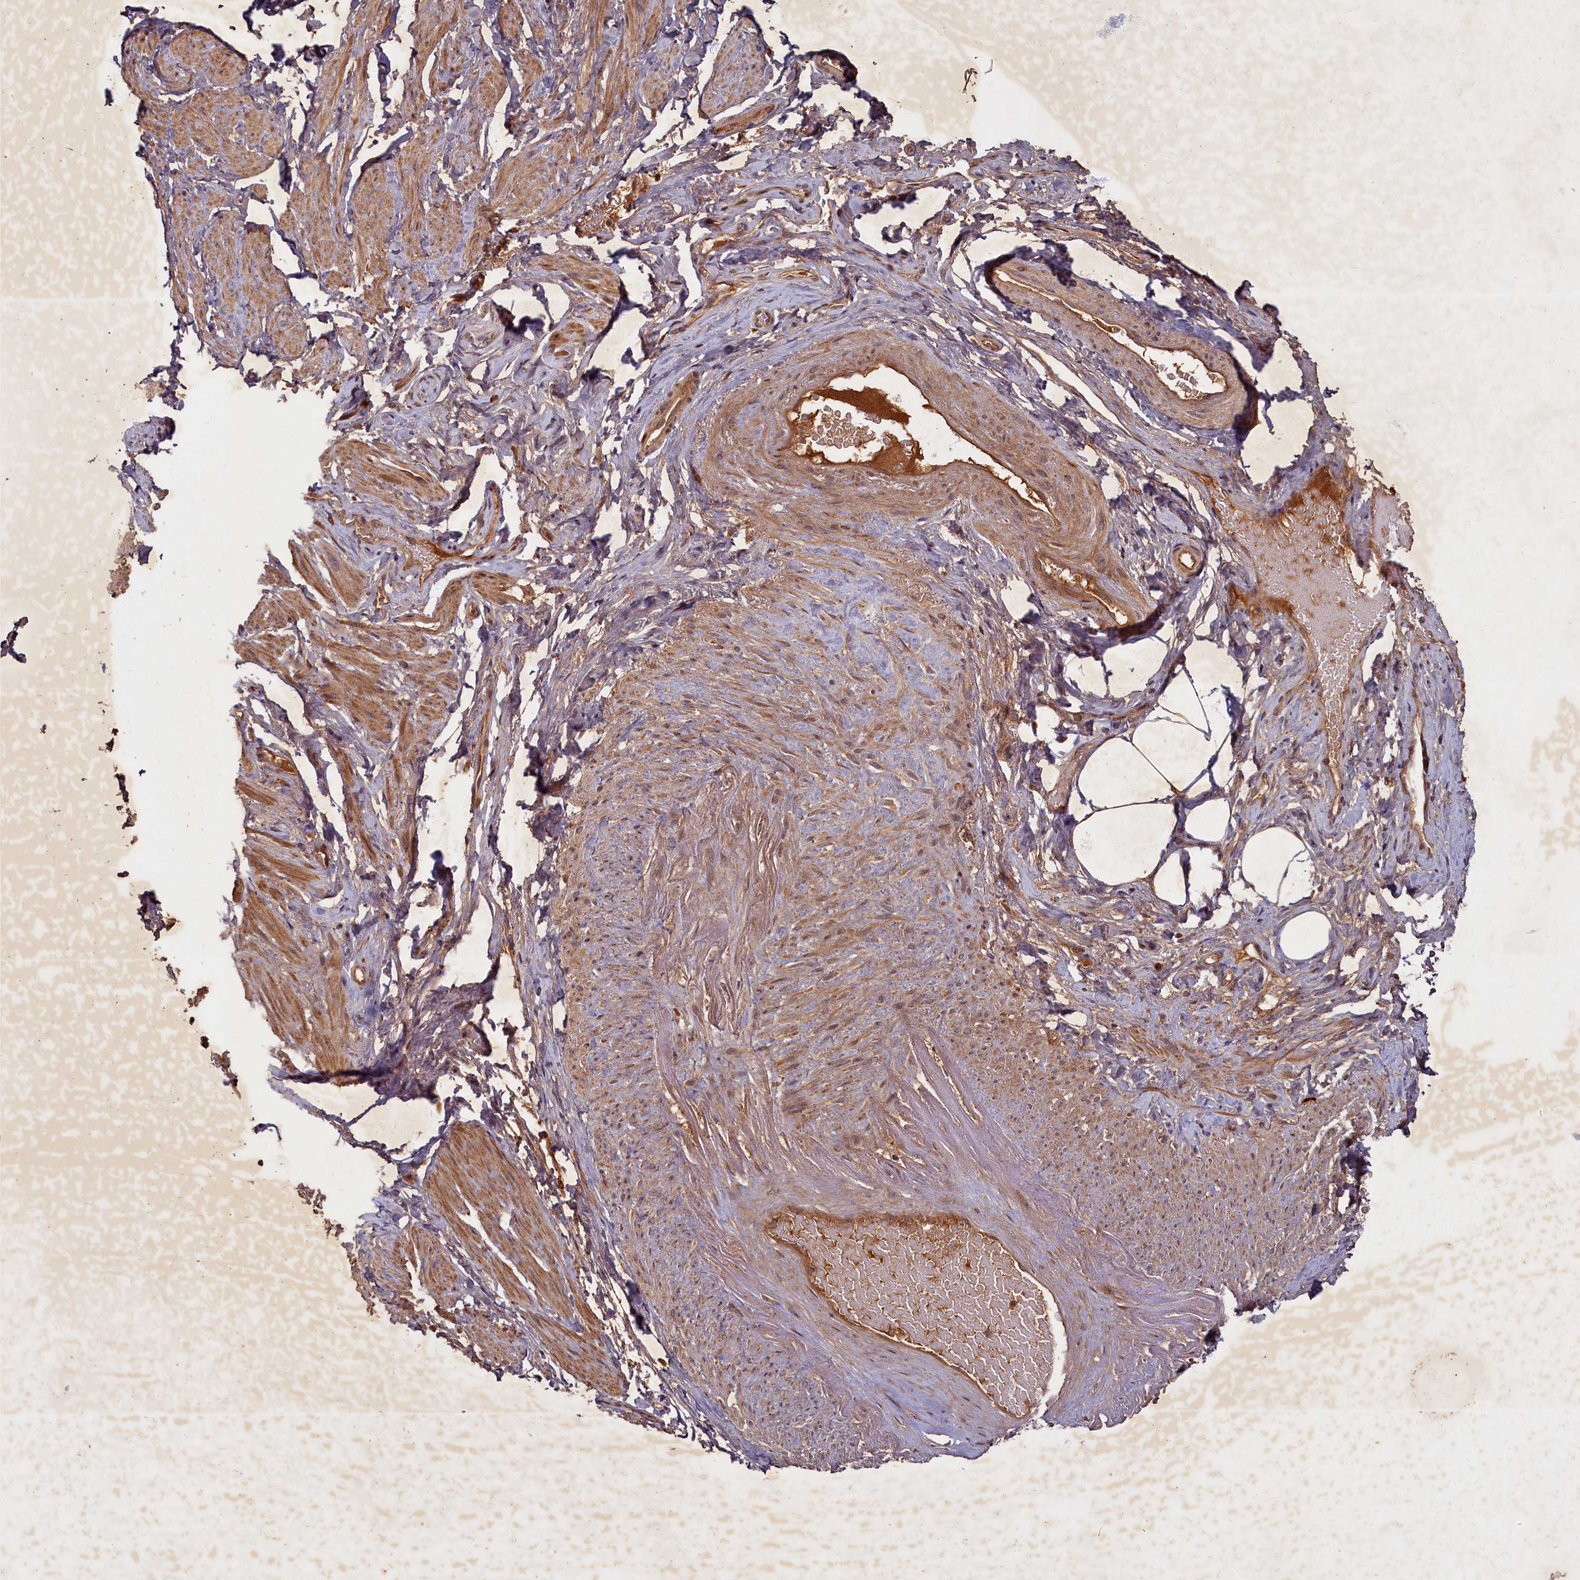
{"staining": {"intensity": "moderate", "quantity": "25%-75%", "location": "cytoplasmic/membranous"}, "tissue": "smooth muscle", "cell_type": "Smooth muscle cells", "image_type": "normal", "snomed": [{"axis": "morphology", "description": "Normal tissue, NOS"}, {"axis": "topography", "description": "Smooth muscle"}, {"axis": "topography", "description": "Peripheral nerve tissue"}], "caption": "DAB immunohistochemical staining of unremarkable smooth muscle shows moderate cytoplasmic/membranous protein expression in approximately 25%-75% of smooth muscle cells.", "gene": "SLC11A2", "patient": {"sex": "male", "age": 69}}